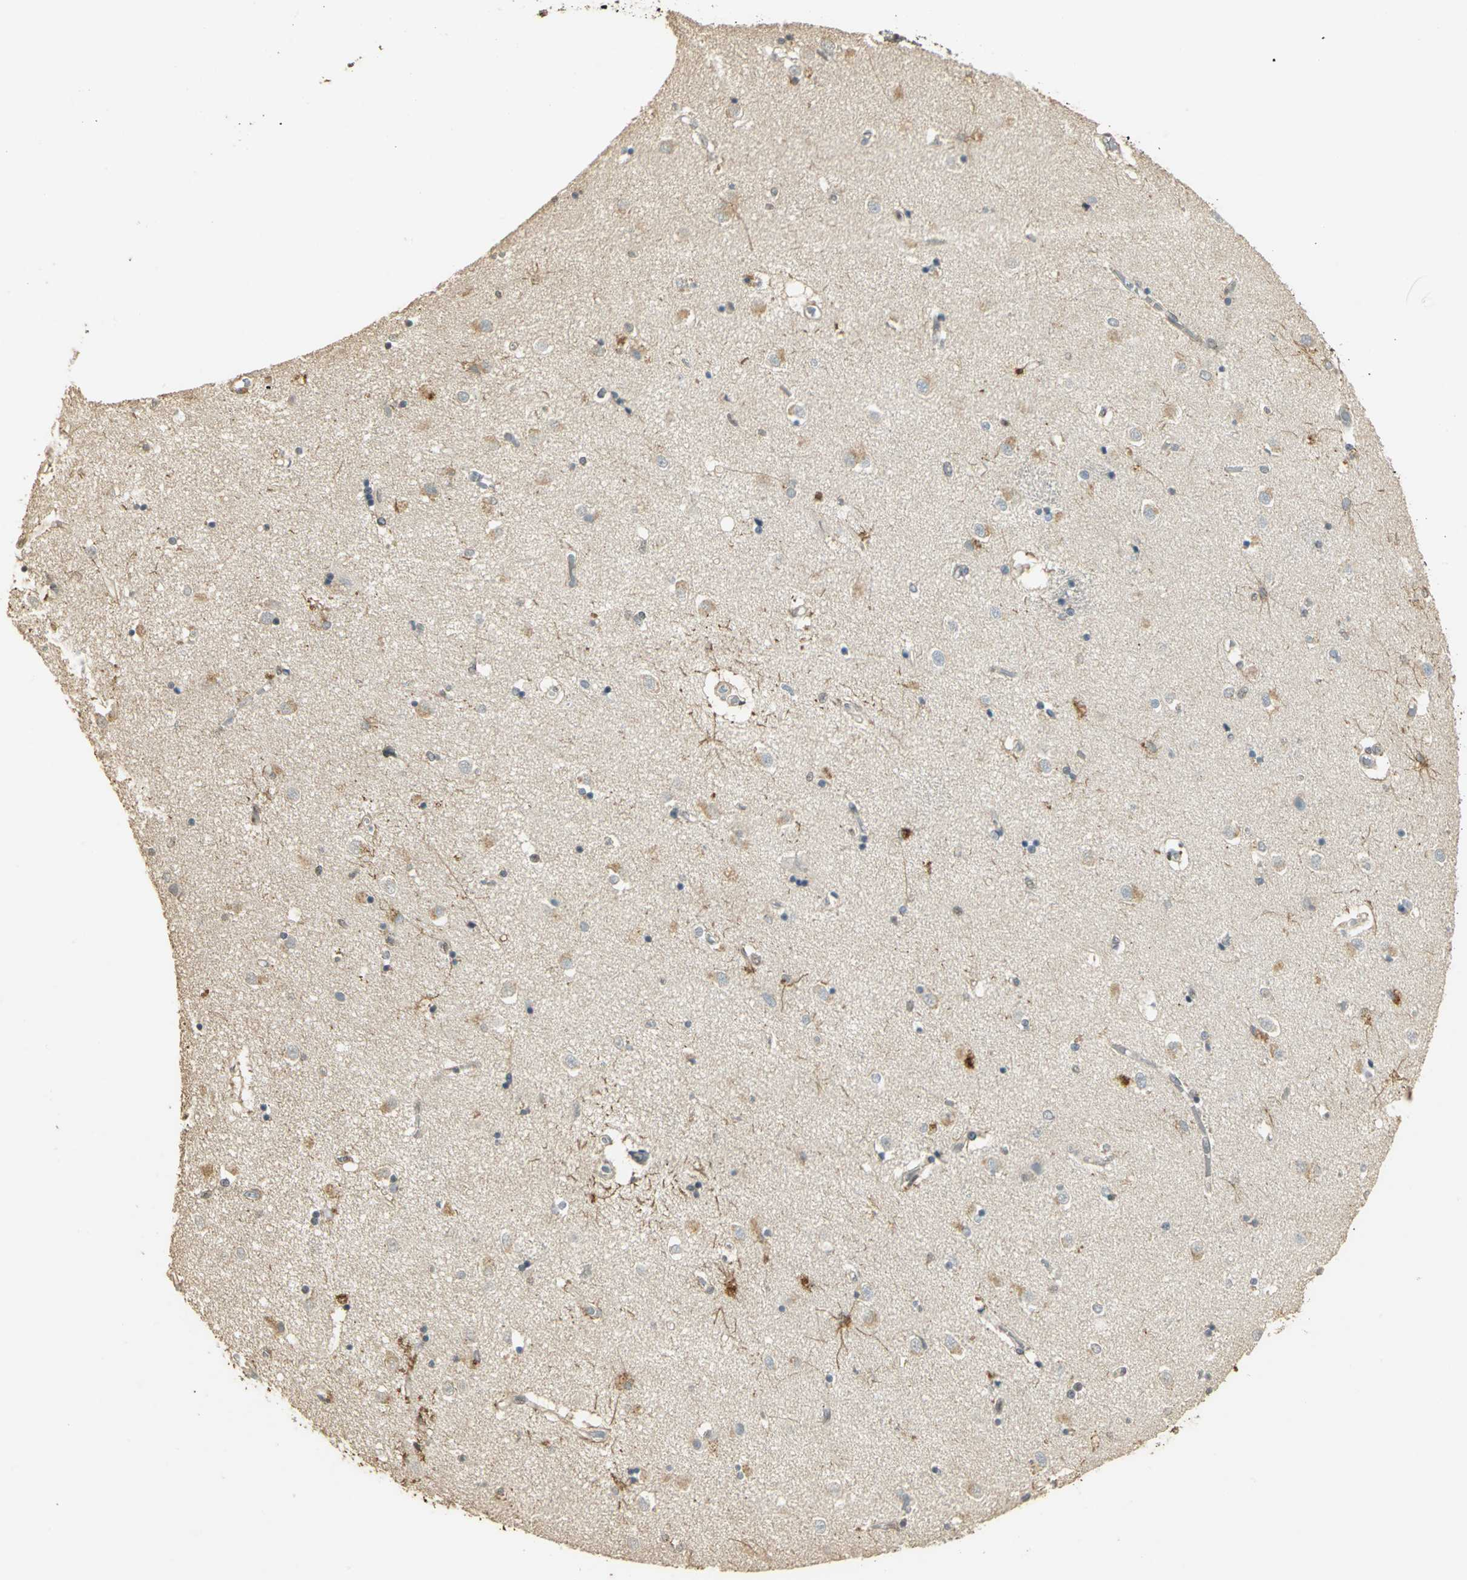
{"staining": {"intensity": "weak", "quantity": "25%-75%", "location": "cytoplasmic/membranous,nuclear"}, "tissue": "caudate", "cell_type": "Glial cells", "image_type": "normal", "snomed": [{"axis": "morphology", "description": "Normal tissue, NOS"}, {"axis": "topography", "description": "Lateral ventricle wall"}], "caption": "This histopathology image reveals immunohistochemistry staining of normal caudate, with low weak cytoplasmic/membranous,nuclear positivity in approximately 25%-75% of glial cells.", "gene": "ELF1", "patient": {"sex": "female", "age": 54}}